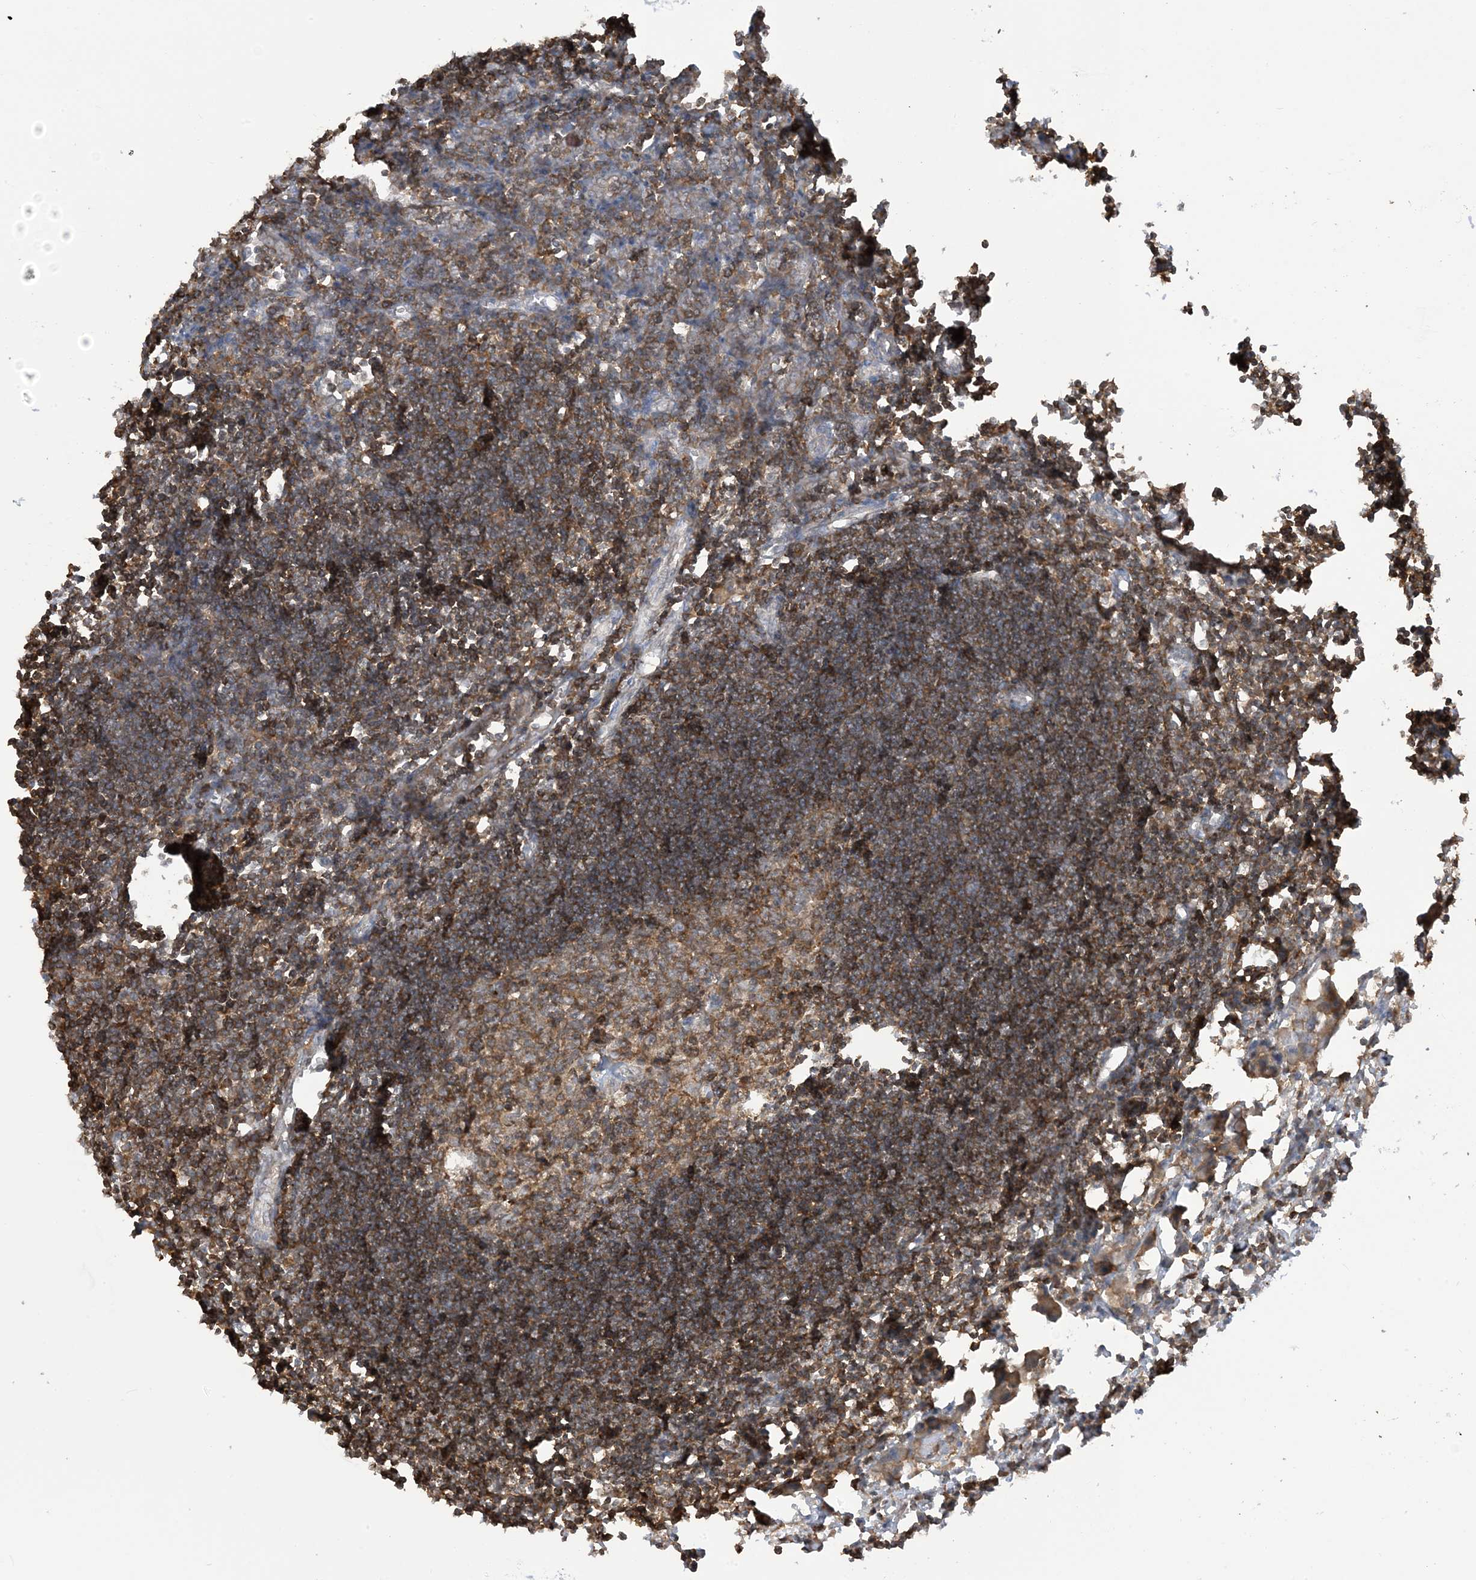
{"staining": {"intensity": "strong", "quantity": ">75%", "location": "cytoplasmic/membranous"}, "tissue": "lymph node", "cell_type": "Germinal center cells", "image_type": "normal", "snomed": [{"axis": "morphology", "description": "Normal tissue, NOS"}, {"axis": "morphology", "description": "Malignant melanoma, Metastatic site"}, {"axis": "topography", "description": "Lymph node"}], "caption": "IHC photomicrograph of benign lymph node stained for a protein (brown), which demonstrates high levels of strong cytoplasmic/membranous expression in about >75% of germinal center cells.", "gene": "CAPZB", "patient": {"sex": "male", "age": 41}}